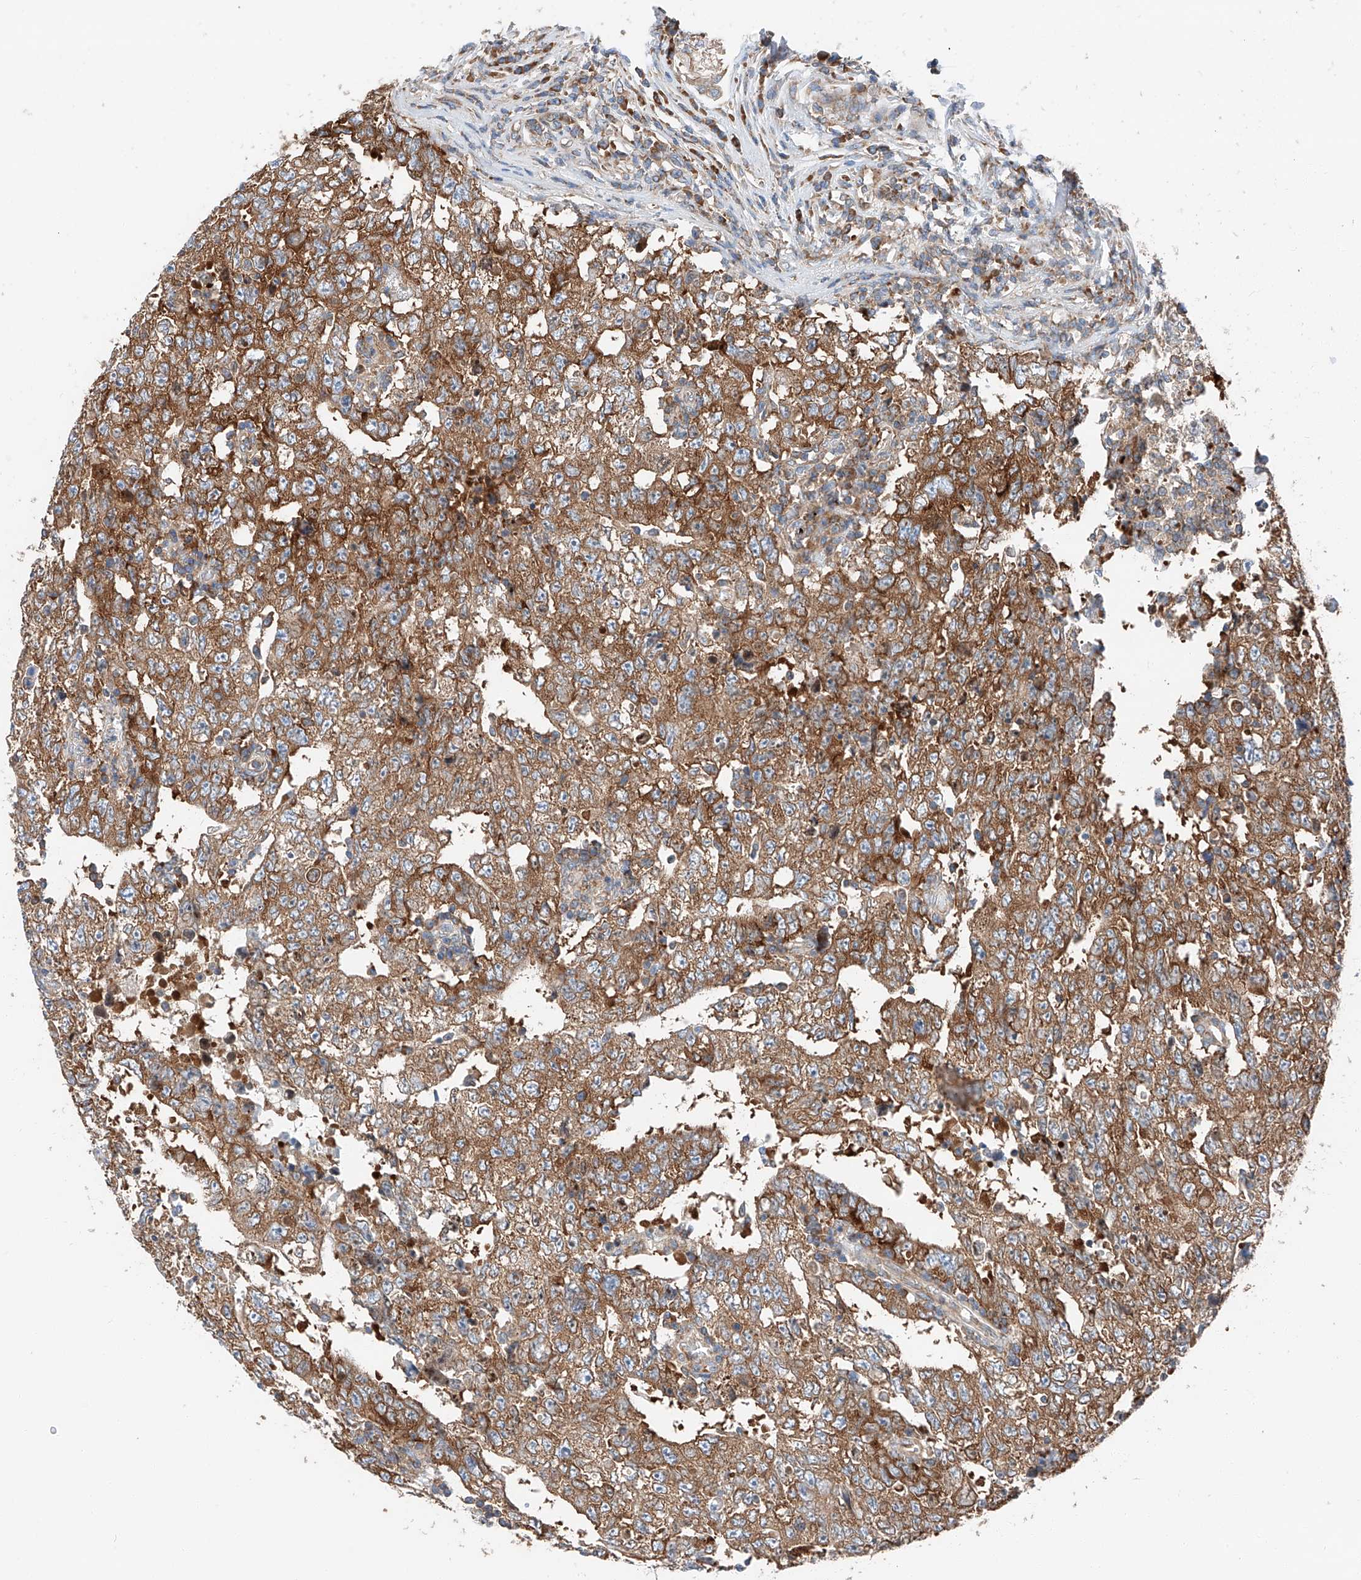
{"staining": {"intensity": "moderate", "quantity": ">75%", "location": "cytoplasmic/membranous"}, "tissue": "testis cancer", "cell_type": "Tumor cells", "image_type": "cancer", "snomed": [{"axis": "morphology", "description": "Carcinoma, Embryonal, NOS"}, {"axis": "topography", "description": "Testis"}], "caption": "Immunohistochemical staining of testis cancer reveals medium levels of moderate cytoplasmic/membranous staining in approximately >75% of tumor cells. The staining was performed using DAB to visualize the protein expression in brown, while the nuclei were stained in blue with hematoxylin (Magnification: 20x).", "gene": "ZC3H15", "patient": {"sex": "male", "age": 26}}